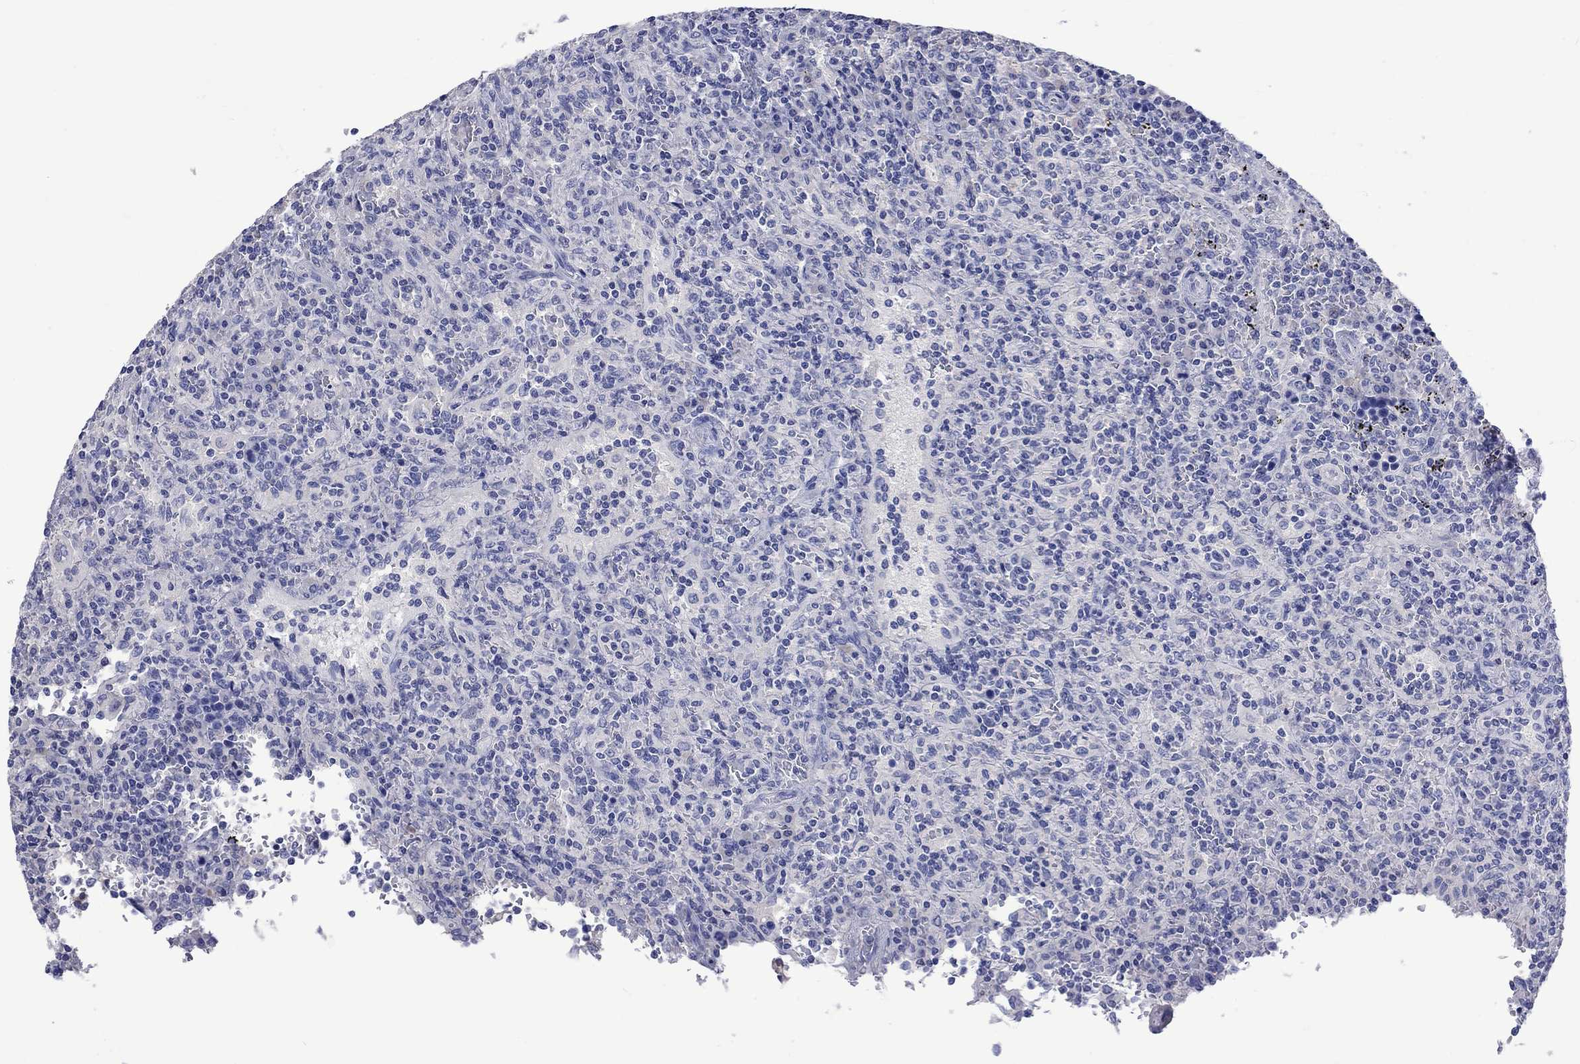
{"staining": {"intensity": "negative", "quantity": "none", "location": "none"}, "tissue": "lymphoma", "cell_type": "Tumor cells", "image_type": "cancer", "snomed": [{"axis": "morphology", "description": "Malignant lymphoma, non-Hodgkin's type, Low grade"}, {"axis": "topography", "description": "Spleen"}], "caption": "High power microscopy photomicrograph of an immunohistochemistry (IHC) micrograph of malignant lymphoma, non-Hodgkin's type (low-grade), revealing no significant positivity in tumor cells. (DAB immunohistochemistry visualized using brightfield microscopy, high magnification).", "gene": "TOMM20L", "patient": {"sex": "male", "age": 62}}